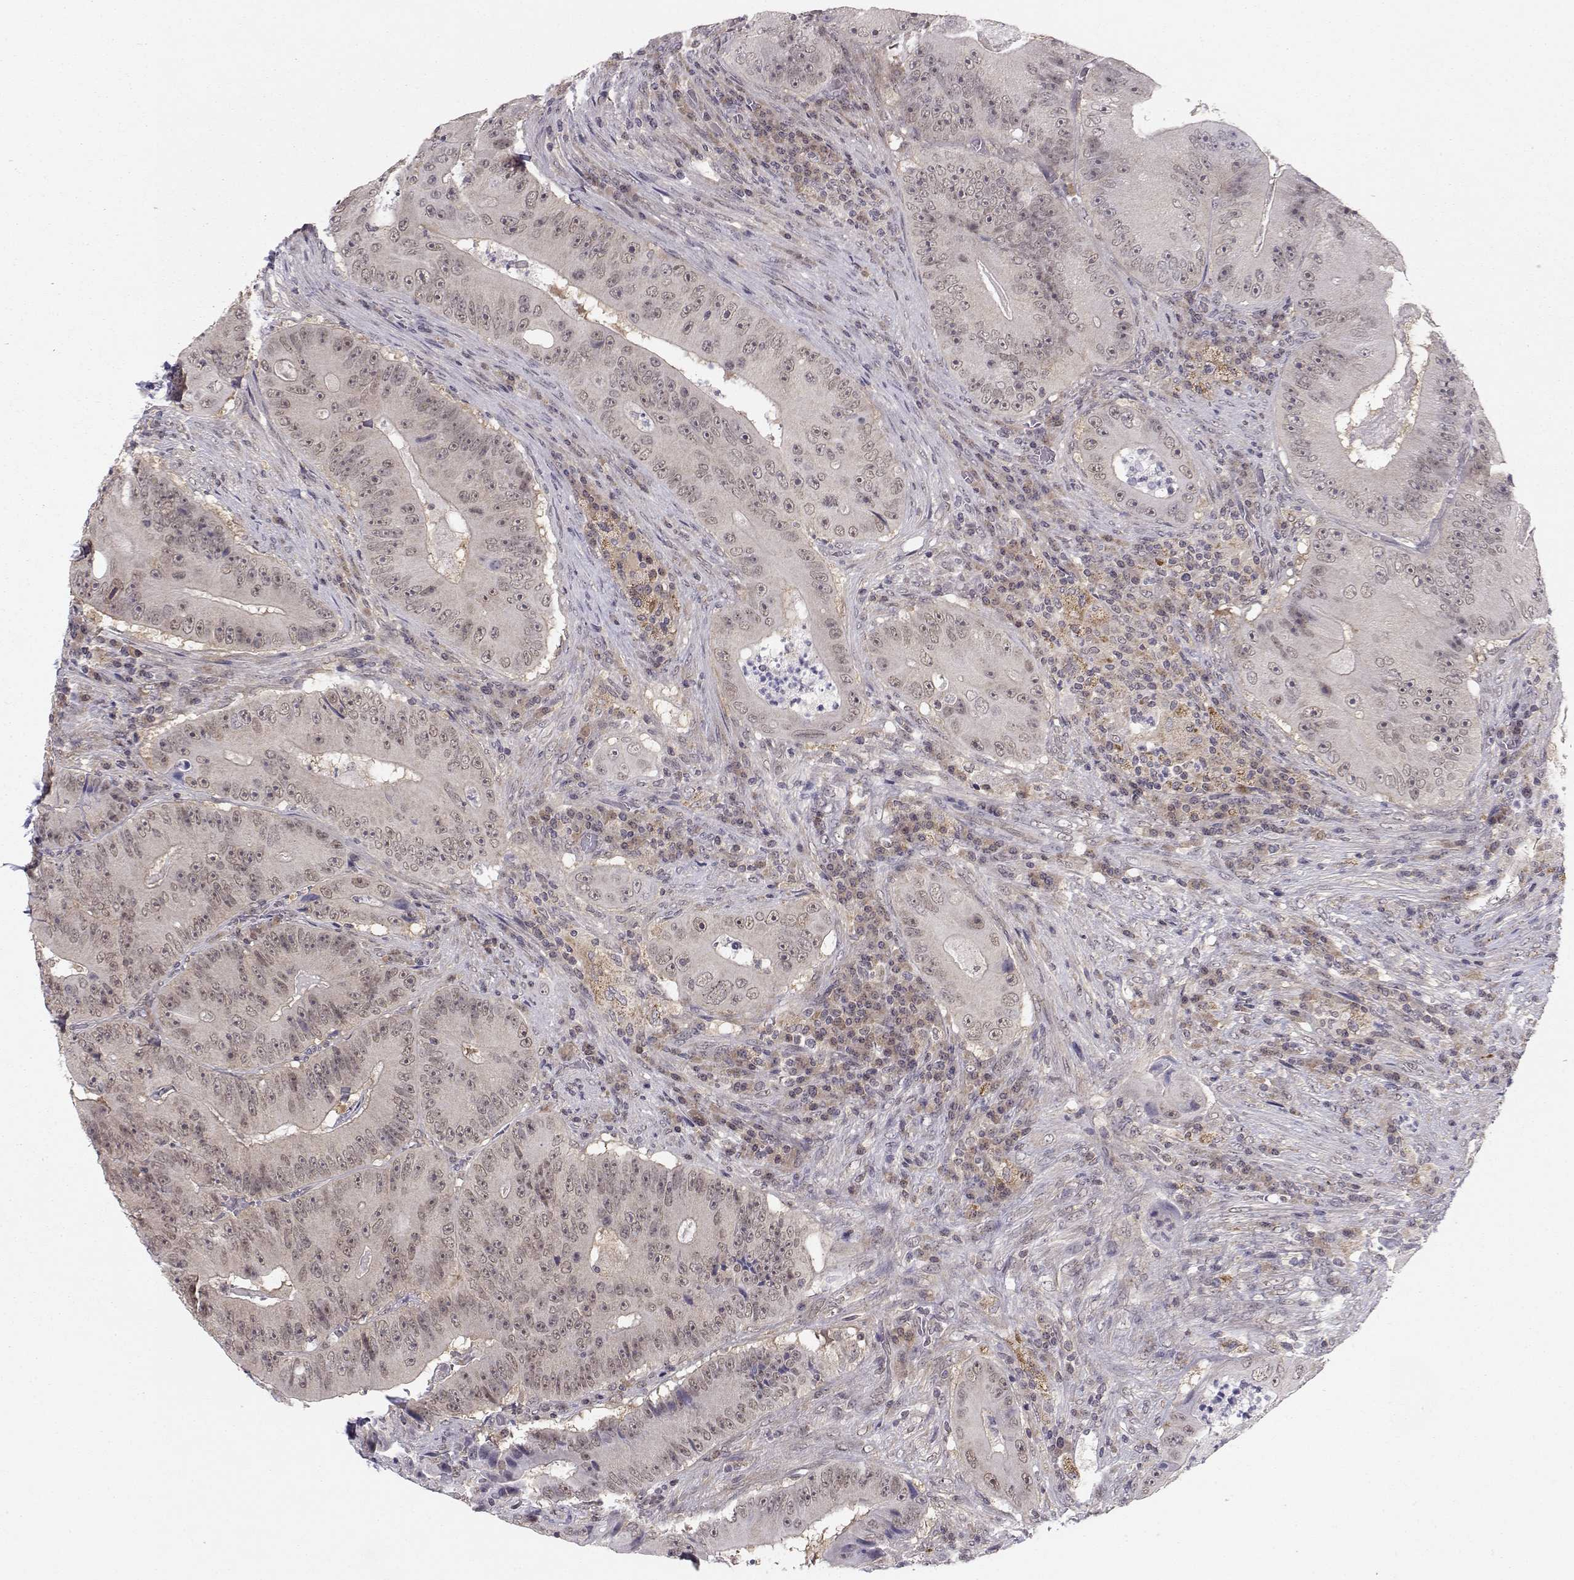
{"staining": {"intensity": "negative", "quantity": "none", "location": "none"}, "tissue": "colorectal cancer", "cell_type": "Tumor cells", "image_type": "cancer", "snomed": [{"axis": "morphology", "description": "Adenocarcinoma, NOS"}, {"axis": "topography", "description": "Colon"}], "caption": "Tumor cells show no significant protein positivity in colorectal cancer.", "gene": "KIF13B", "patient": {"sex": "female", "age": 86}}